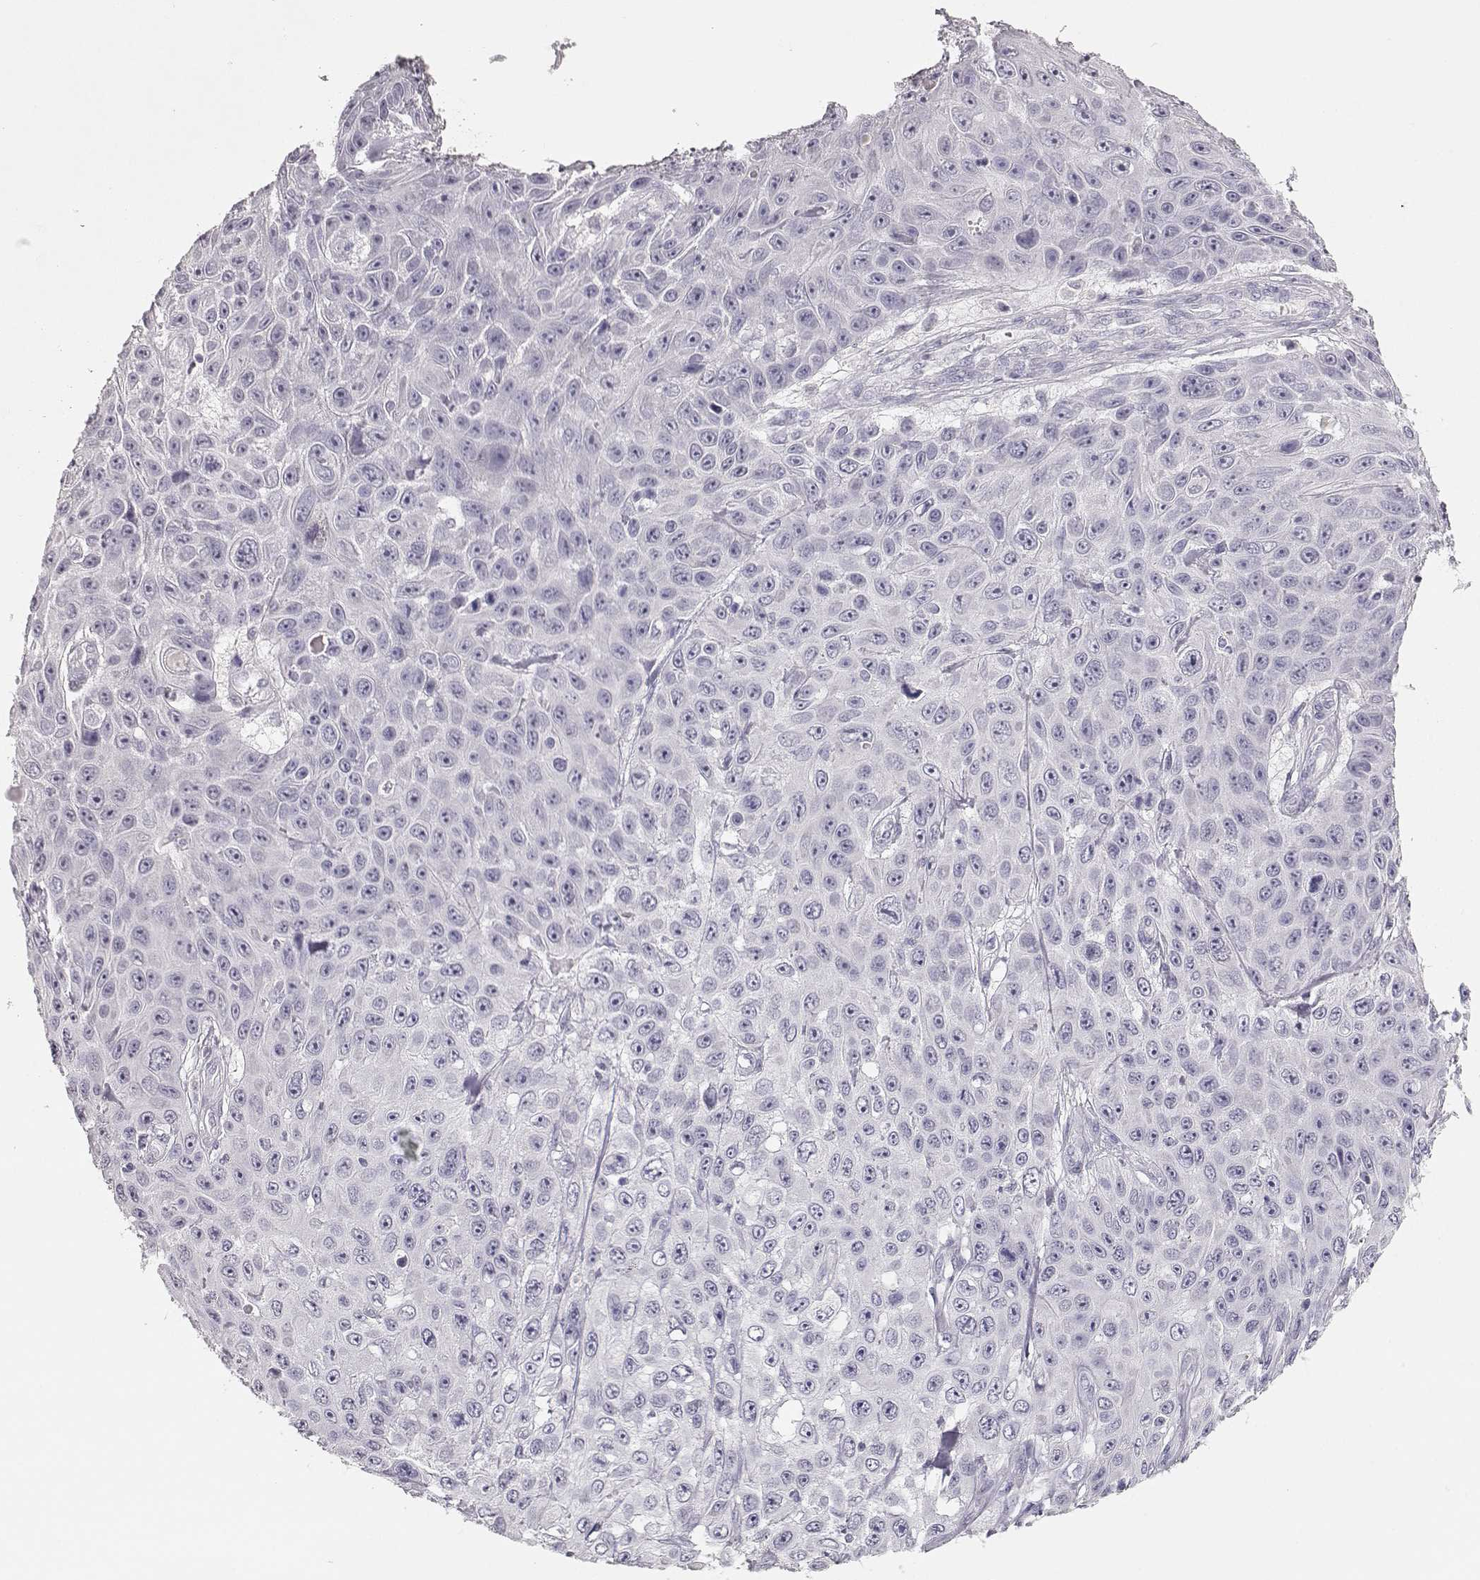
{"staining": {"intensity": "negative", "quantity": "none", "location": "none"}, "tissue": "skin cancer", "cell_type": "Tumor cells", "image_type": "cancer", "snomed": [{"axis": "morphology", "description": "Squamous cell carcinoma, NOS"}, {"axis": "topography", "description": "Skin"}], "caption": "Immunohistochemistry (IHC) micrograph of human skin cancer (squamous cell carcinoma) stained for a protein (brown), which exhibits no expression in tumor cells.", "gene": "TKTL1", "patient": {"sex": "male", "age": 82}}